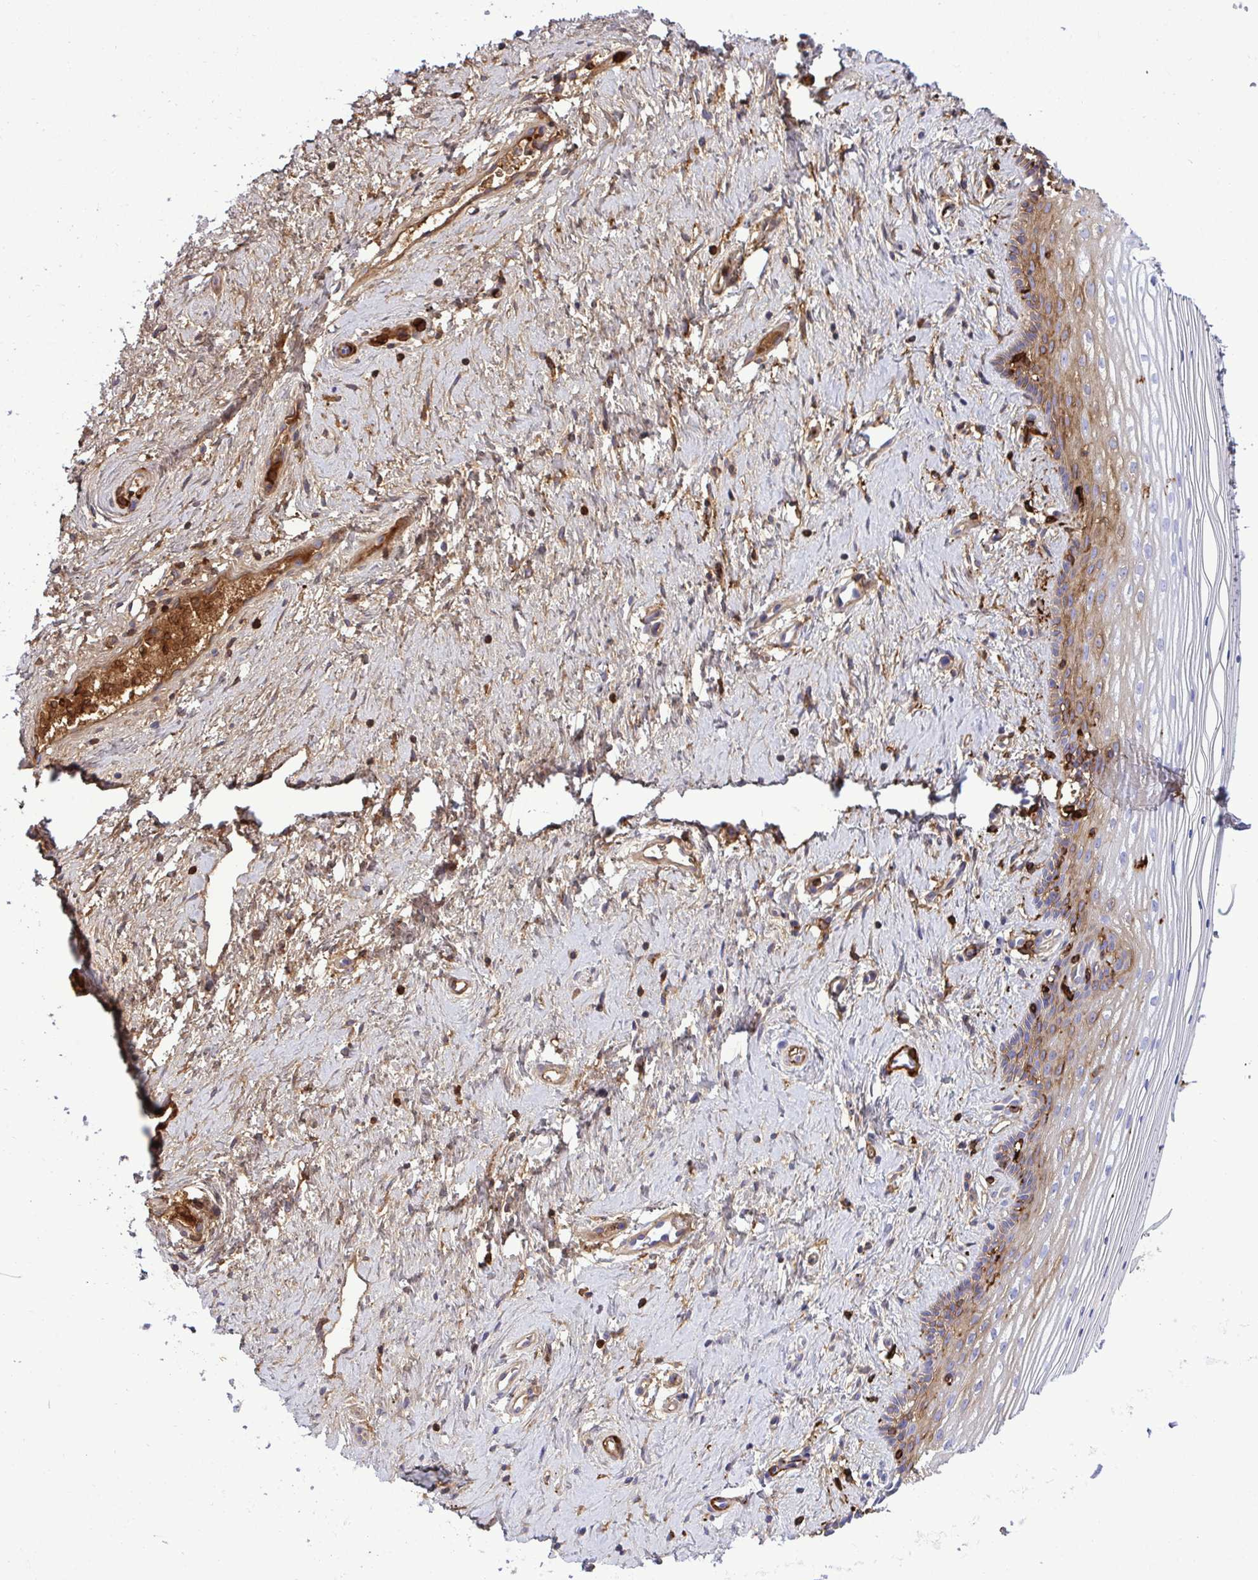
{"staining": {"intensity": "moderate", "quantity": "25%-75%", "location": "cytoplasmic/membranous"}, "tissue": "vagina", "cell_type": "Squamous epithelial cells", "image_type": "normal", "snomed": [{"axis": "morphology", "description": "Normal tissue, NOS"}, {"axis": "topography", "description": "Vagina"}], "caption": "A photomicrograph showing moderate cytoplasmic/membranous expression in about 25%-75% of squamous epithelial cells in benign vagina, as visualized by brown immunohistochemical staining.", "gene": "F2", "patient": {"sex": "female", "age": 42}}